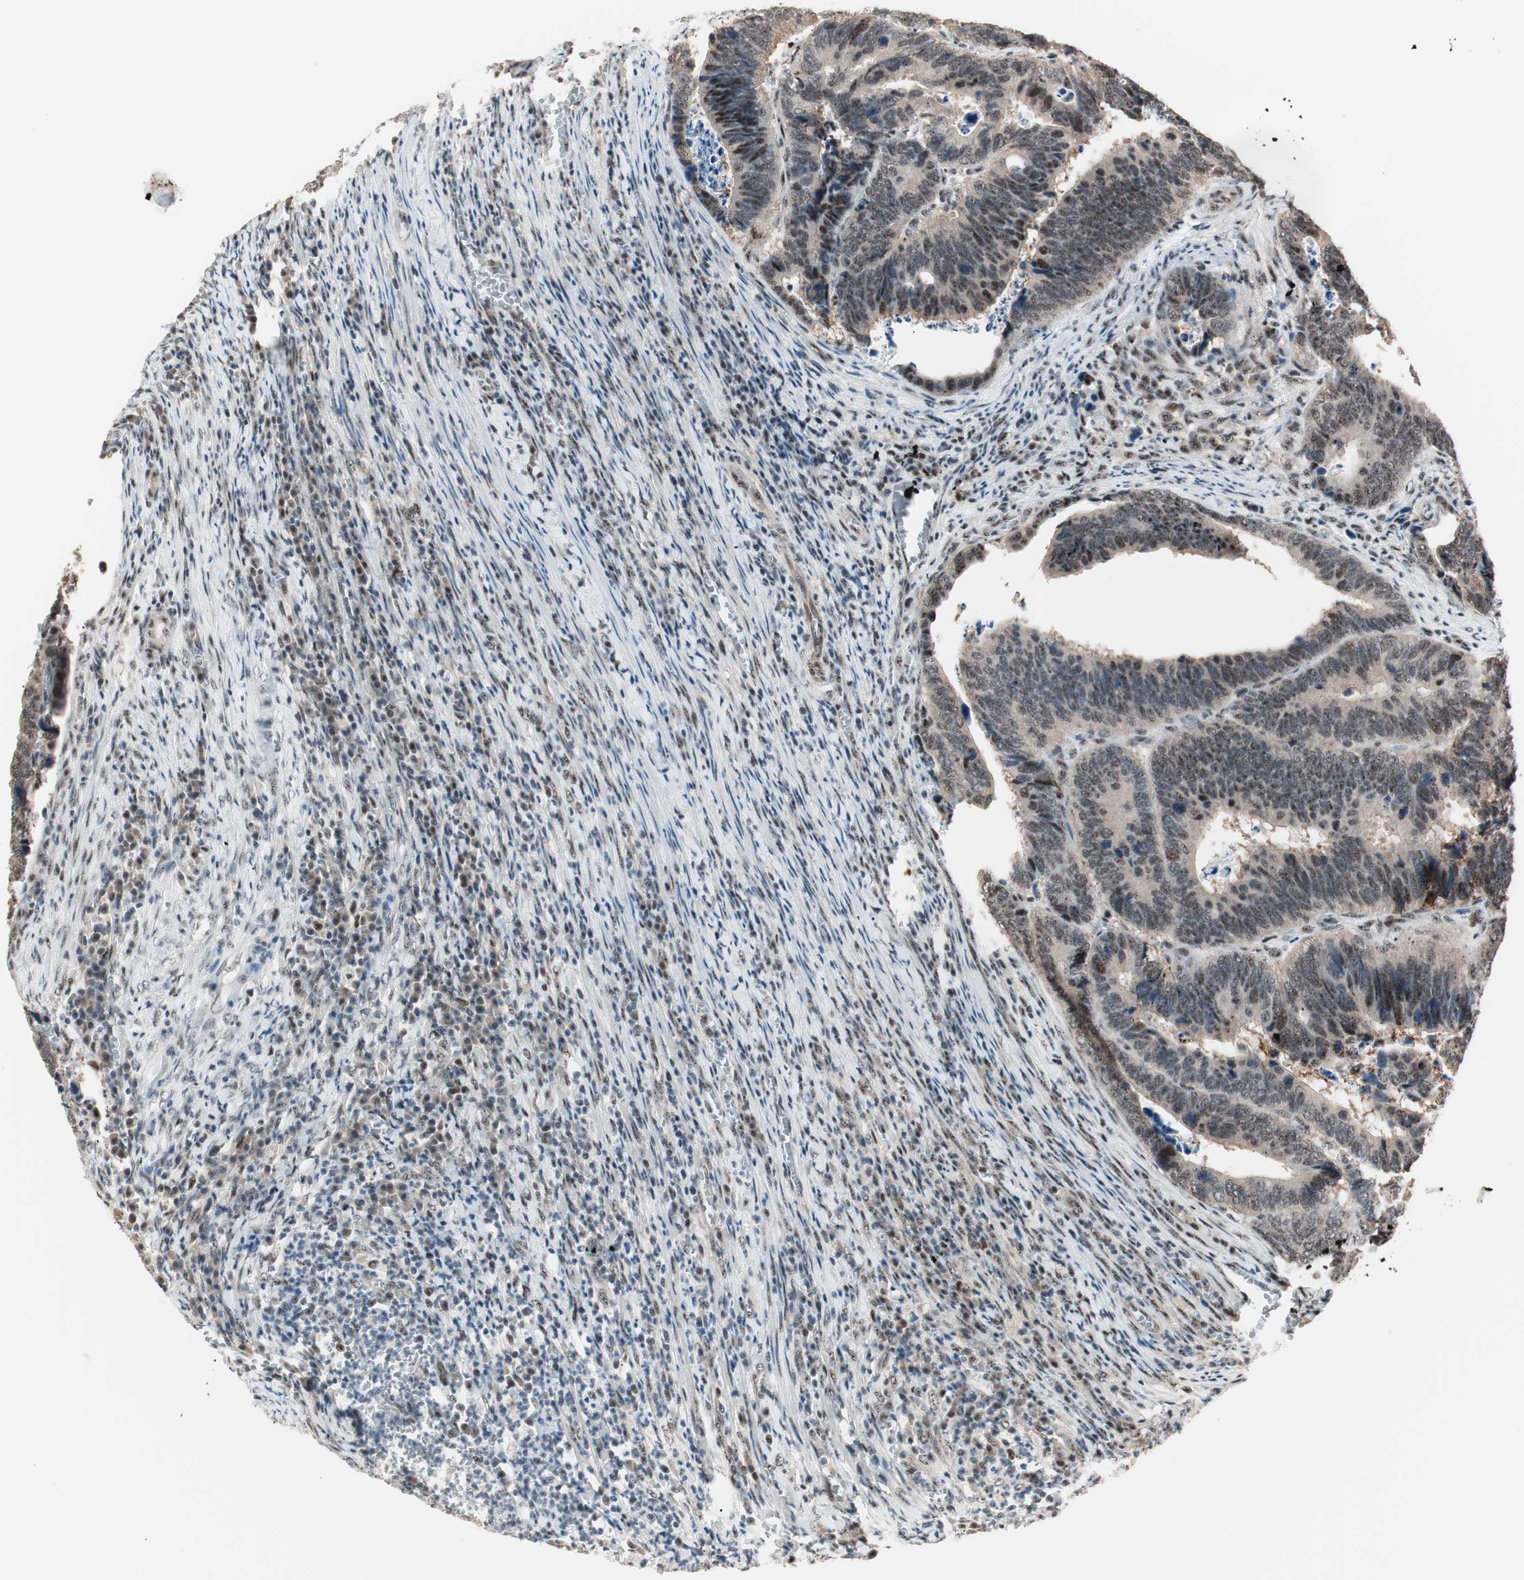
{"staining": {"intensity": "moderate", "quantity": ">75%", "location": "cytoplasmic/membranous,nuclear"}, "tissue": "colorectal cancer", "cell_type": "Tumor cells", "image_type": "cancer", "snomed": [{"axis": "morphology", "description": "Adenocarcinoma, NOS"}, {"axis": "topography", "description": "Colon"}], "caption": "Colorectal cancer (adenocarcinoma) stained for a protein (brown) reveals moderate cytoplasmic/membranous and nuclear positive staining in about >75% of tumor cells.", "gene": "NR5A2", "patient": {"sex": "male", "age": 72}}